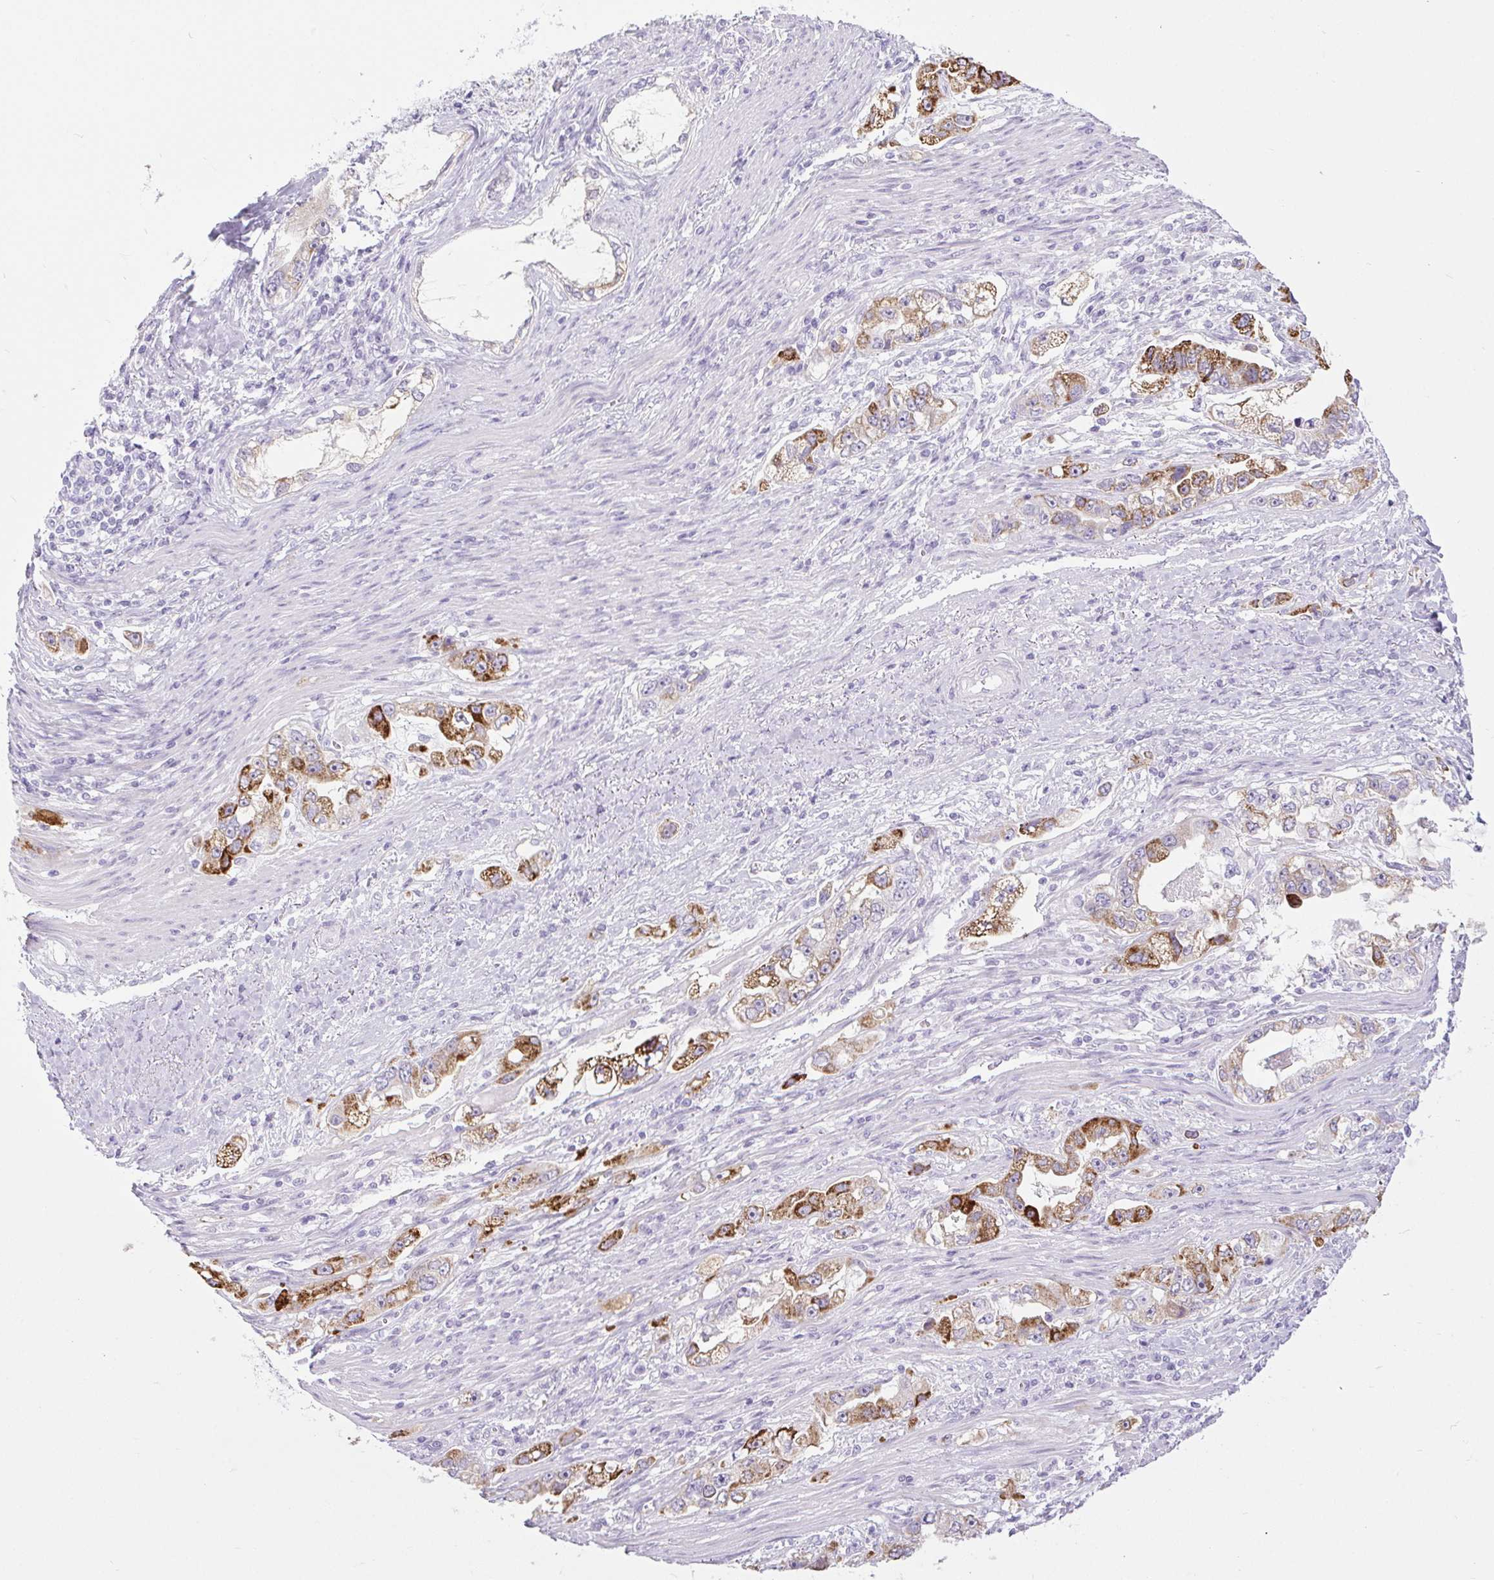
{"staining": {"intensity": "strong", "quantity": "25%-75%", "location": "cytoplasmic/membranous"}, "tissue": "stomach cancer", "cell_type": "Tumor cells", "image_type": "cancer", "snomed": [{"axis": "morphology", "description": "Adenocarcinoma, NOS"}, {"axis": "topography", "description": "Stomach, lower"}], "caption": "High-magnification brightfield microscopy of stomach adenocarcinoma stained with DAB (3,3'-diaminobenzidine) (brown) and counterstained with hematoxylin (blue). tumor cells exhibit strong cytoplasmic/membranous staining is appreciated in approximately25%-75% of cells.", "gene": "BCAS1", "patient": {"sex": "female", "age": 93}}